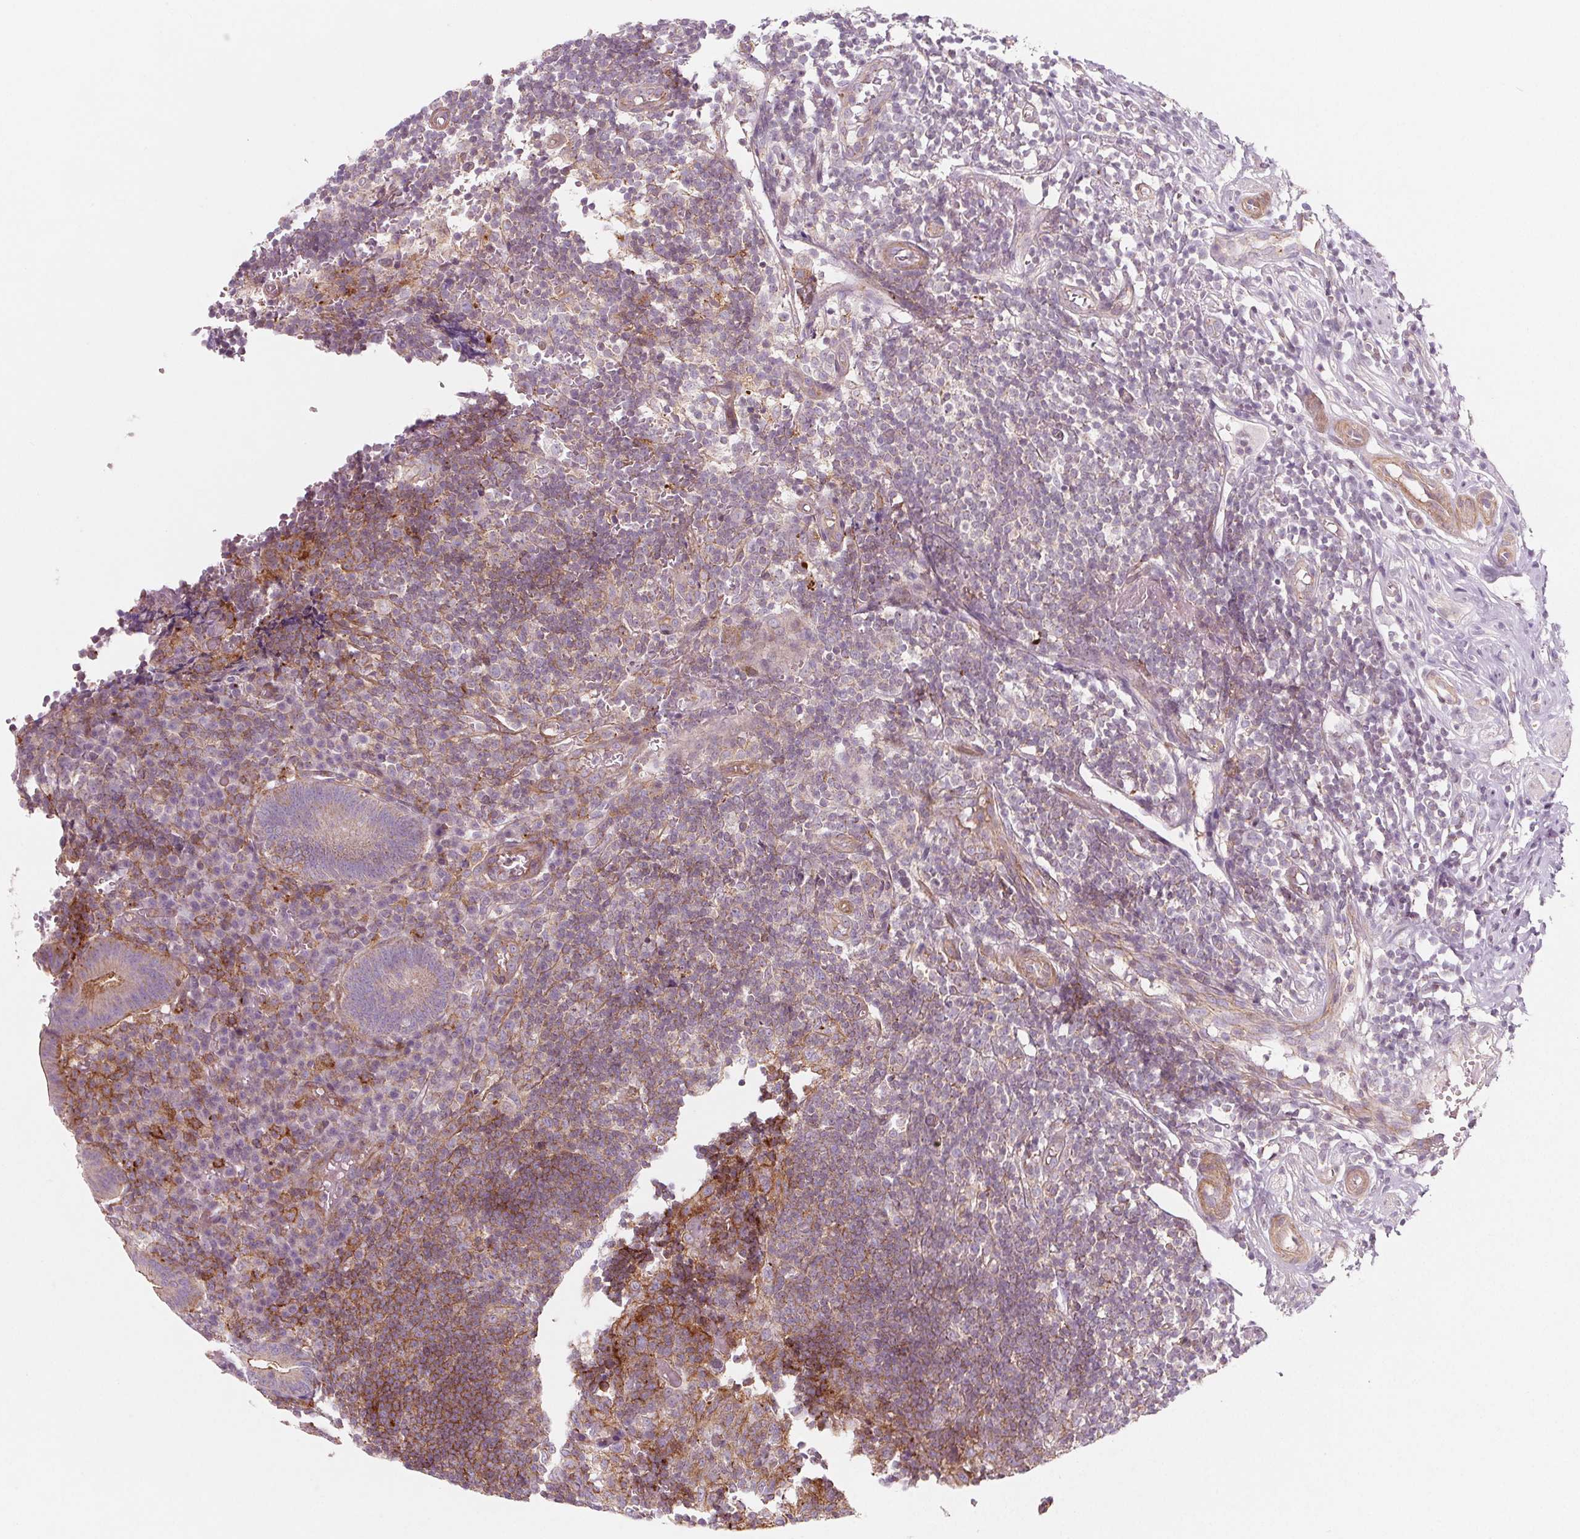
{"staining": {"intensity": "moderate", "quantity": "<25%", "location": "cytoplasmic/membranous"}, "tissue": "appendix", "cell_type": "Glandular cells", "image_type": "normal", "snomed": [{"axis": "morphology", "description": "Normal tissue, NOS"}, {"axis": "topography", "description": "Appendix"}], "caption": "A histopathology image showing moderate cytoplasmic/membranous expression in about <25% of glandular cells in normal appendix, as visualized by brown immunohistochemical staining.", "gene": "ADAM33", "patient": {"sex": "male", "age": 18}}